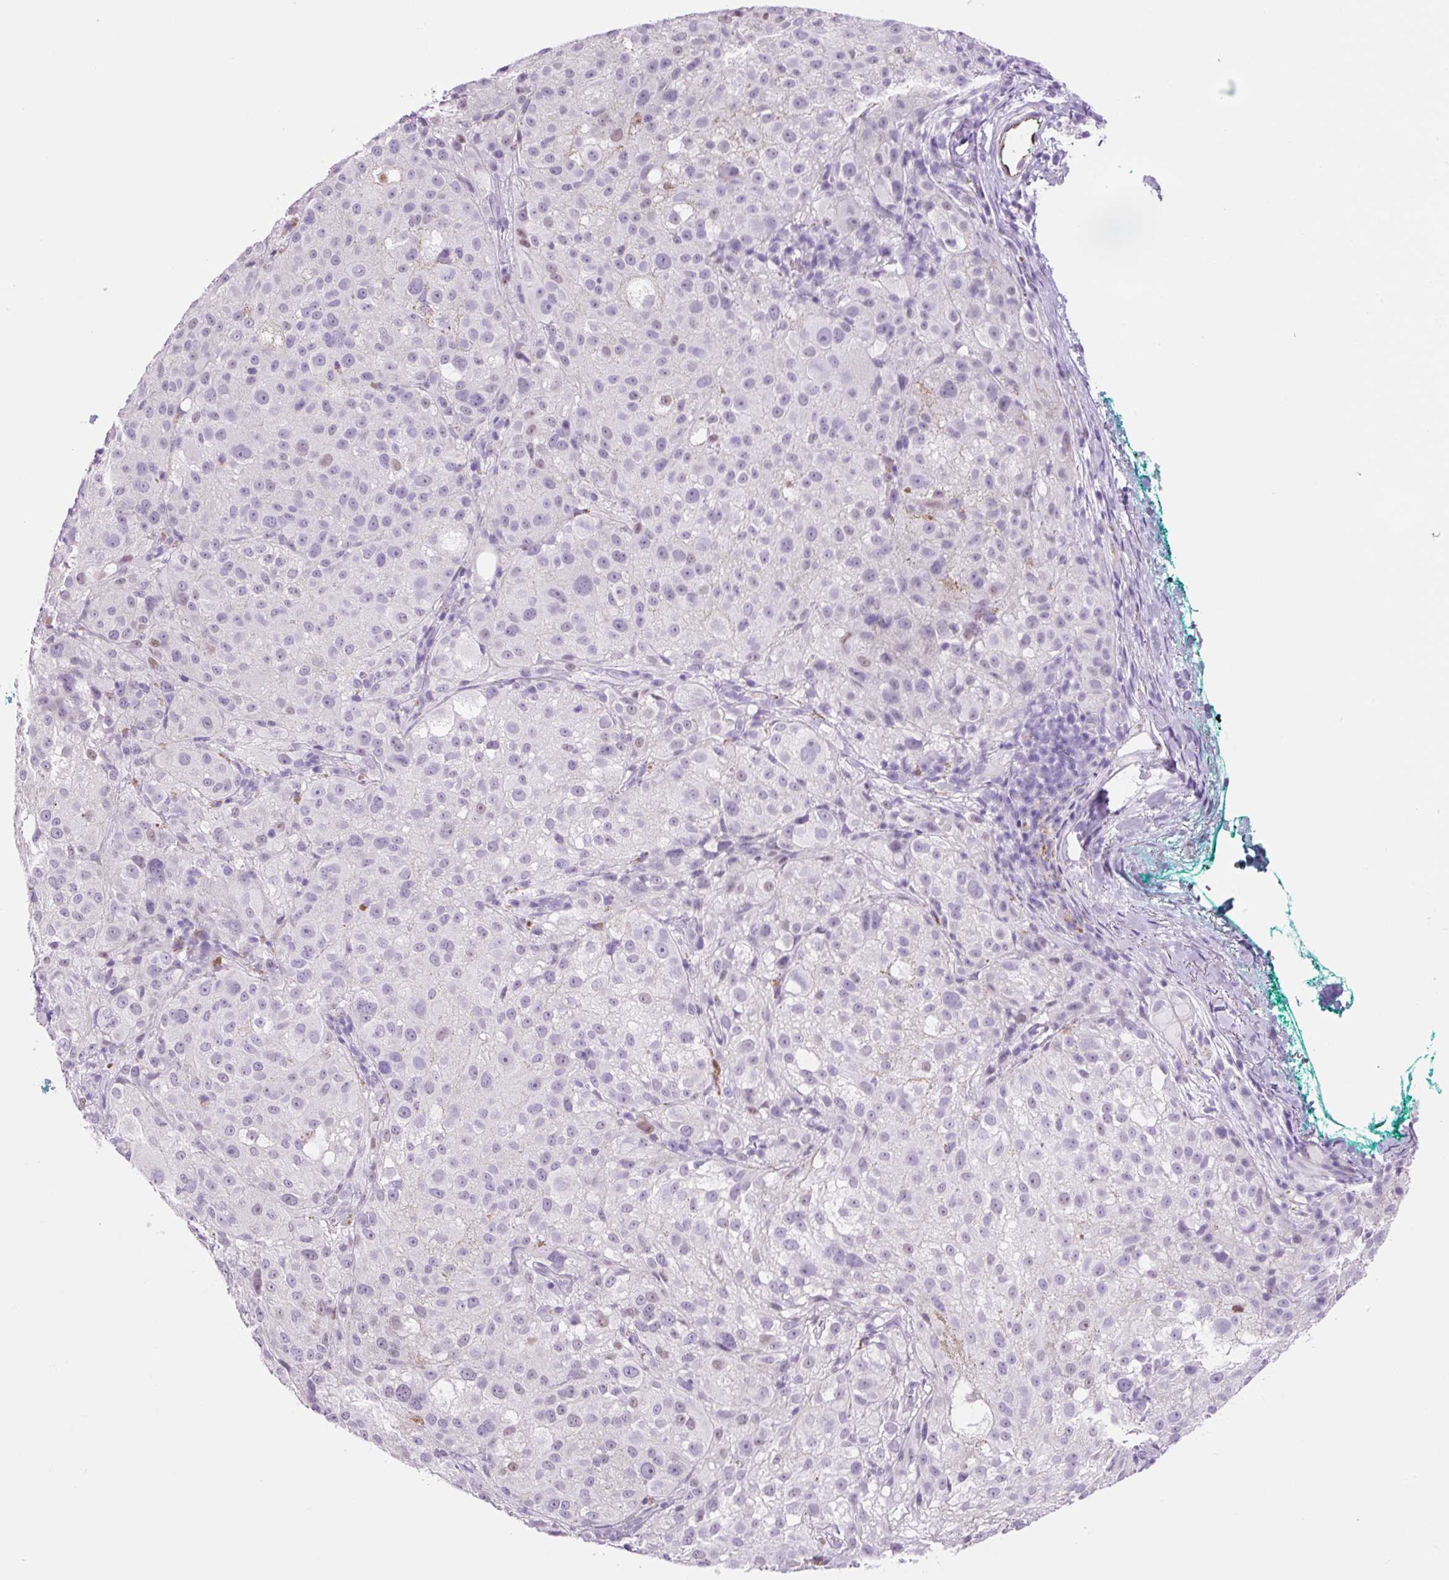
{"staining": {"intensity": "negative", "quantity": "none", "location": "none"}, "tissue": "melanoma", "cell_type": "Tumor cells", "image_type": "cancer", "snomed": [{"axis": "morphology", "description": "Necrosis, NOS"}, {"axis": "morphology", "description": "Malignant melanoma, NOS"}, {"axis": "topography", "description": "Skin"}], "caption": "There is no significant staining in tumor cells of malignant melanoma.", "gene": "ADSS1", "patient": {"sex": "female", "age": 87}}